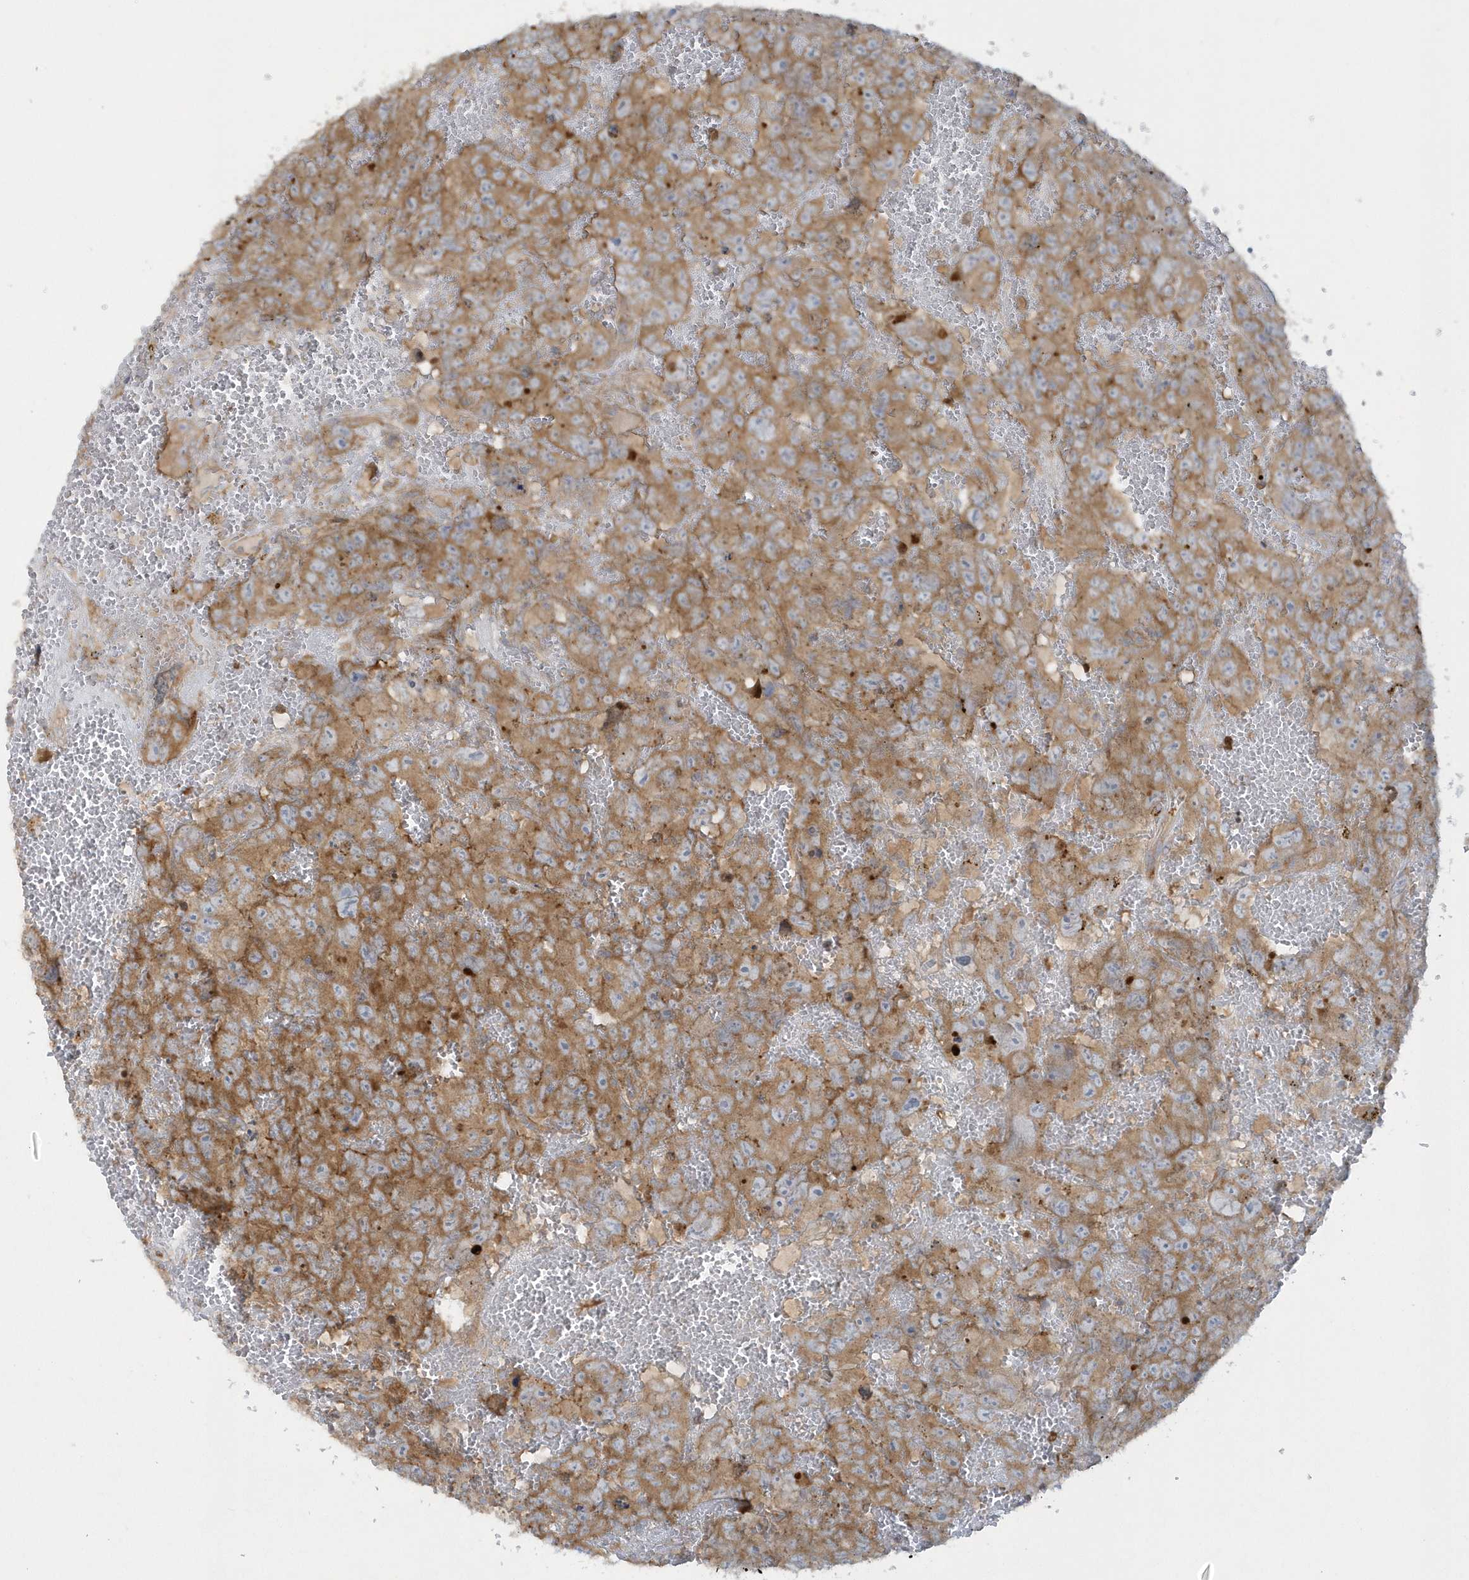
{"staining": {"intensity": "moderate", "quantity": ">75%", "location": "cytoplasmic/membranous"}, "tissue": "testis cancer", "cell_type": "Tumor cells", "image_type": "cancer", "snomed": [{"axis": "morphology", "description": "Carcinoma, Embryonal, NOS"}, {"axis": "topography", "description": "Testis"}], "caption": "Immunohistochemistry micrograph of embryonal carcinoma (testis) stained for a protein (brown), which shows medium levels of moderate cytoplasmic/membranous expression in approximately >75% of tumor cells.", "gene": "CNOT10", "patient": {"sex": "male", "age": 45}}